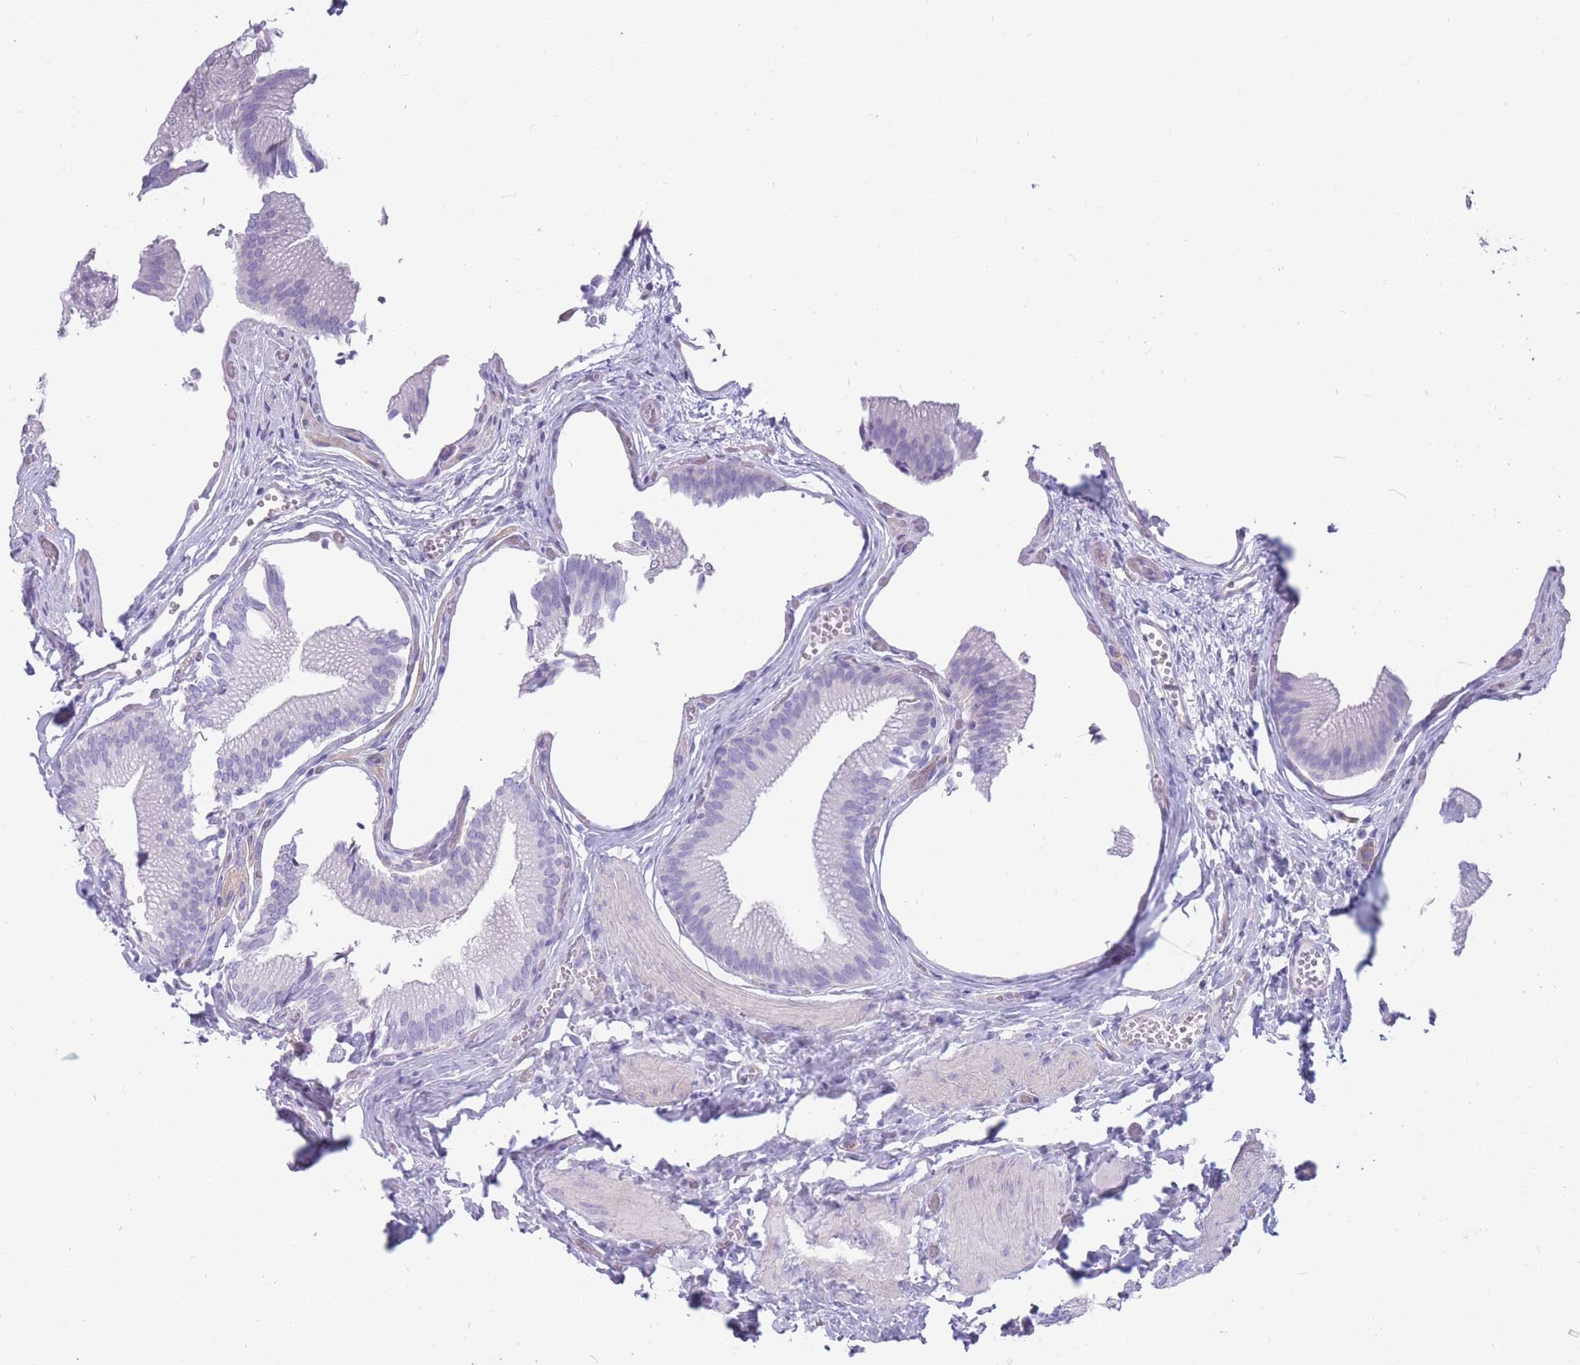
{"staining": {"intensity": "negative", "quantity": "none", "location": "none"}, "tissue": "gallbladder", "cell_type": "Glandular cells", "image_type": "normal", "snomed": [{"axis": "morphology", "description": "Normal tissue, NOS"}, {"axis": "topography", "description": "Gallbladder"}, {"axis": "topography", "description": "Peripheral nerve tissue"}], "caption": "Immunohistochemistry (IHC) histopathology image of normal human gallbladder stained for a protein (brown), which exhibits no expression in glandular cells.", "gene": "MTSS2", "patient": {"sex": "male", "age": 17}}